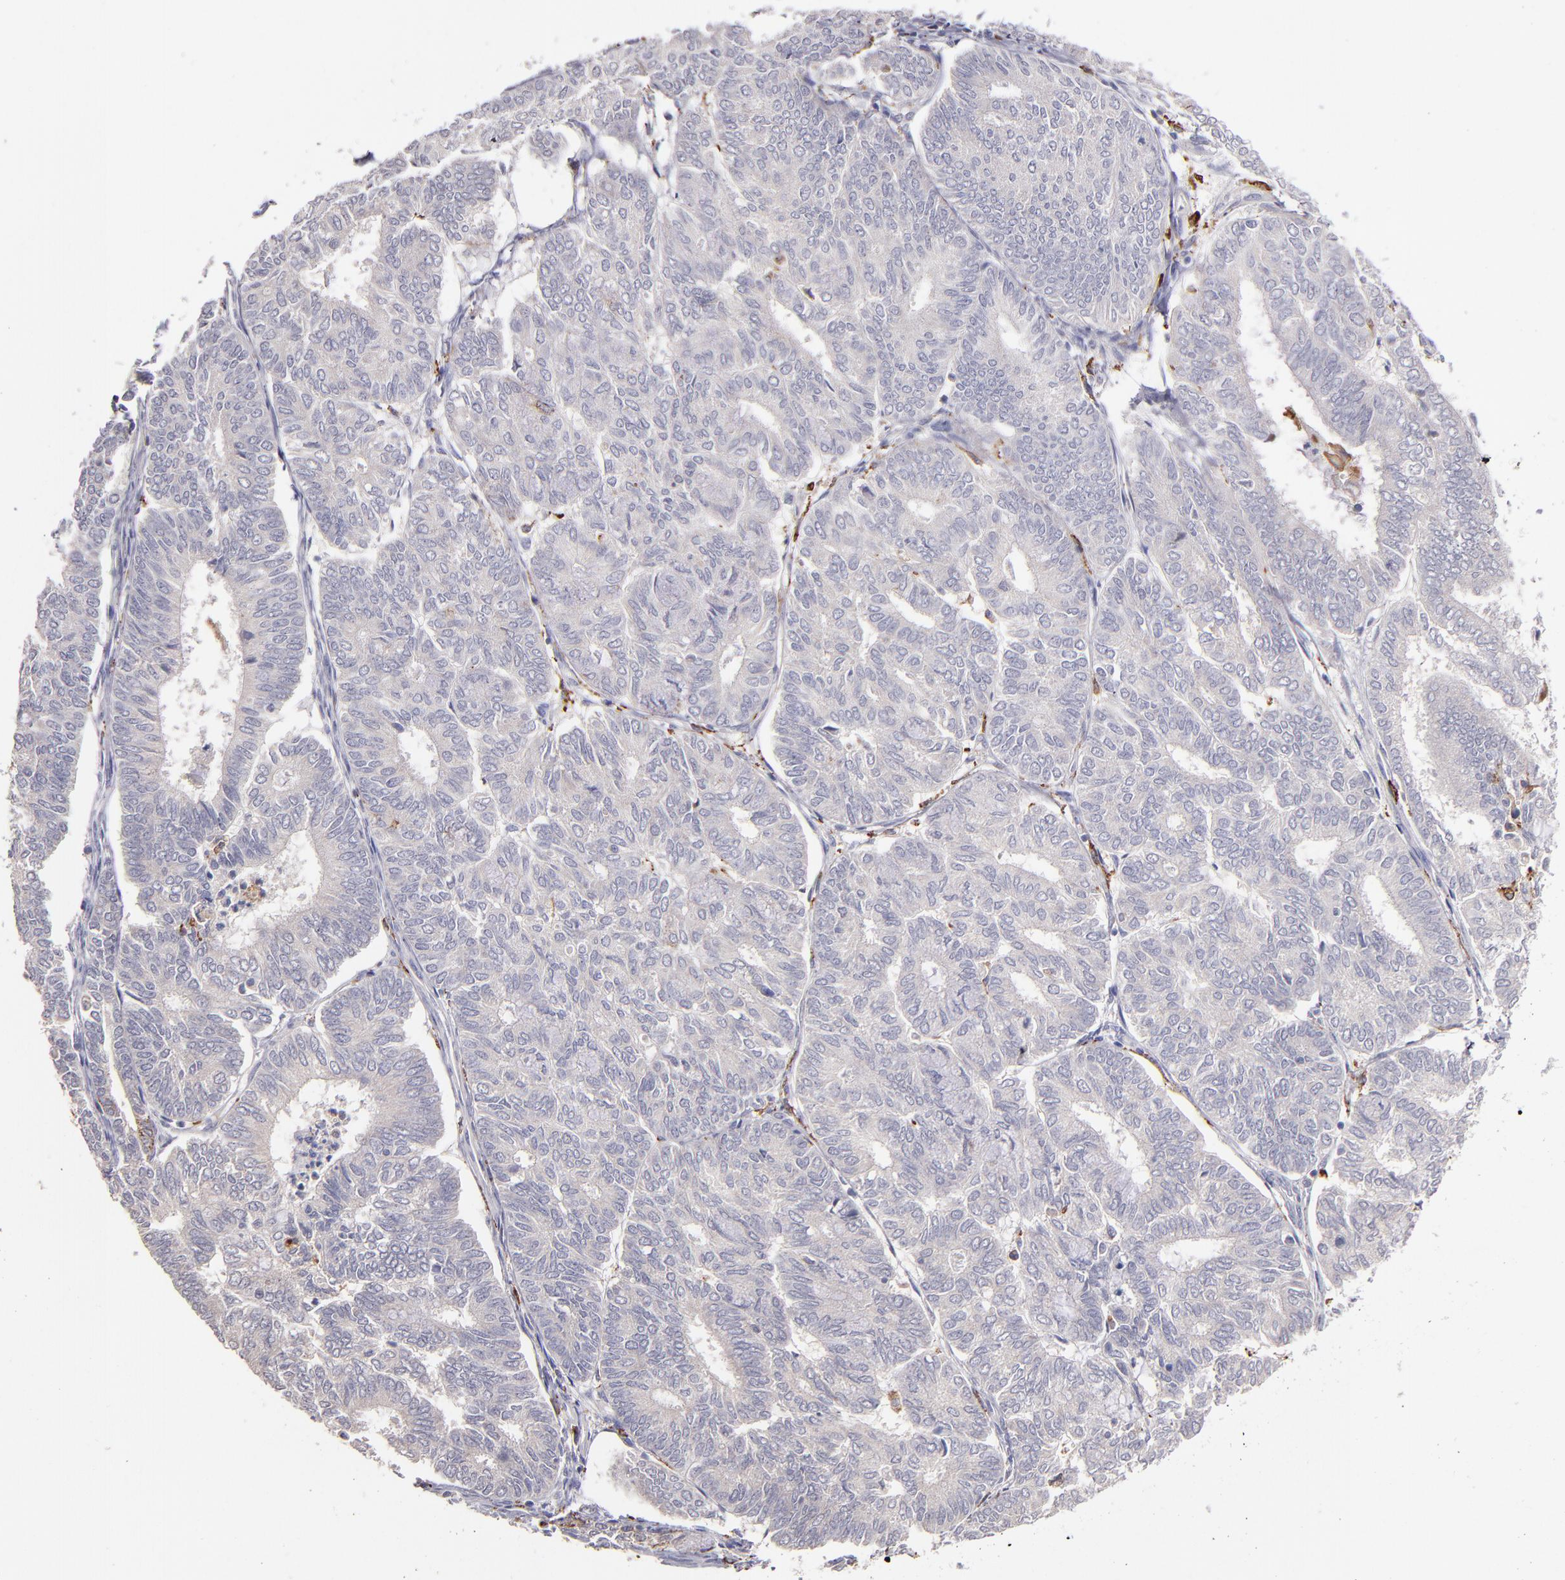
{"staining": {"intensity": "negative", "quantity": "none", "location": "none"}, "tissue": "endometrial cancer", "cell_type": "Tumor cells", "image_type": "cancer", "snomed": [{"axis": "morphology", "description": "Adenocarcinoma, NOS"}, {"axis": "topography", "description": "Endometrium"}], "caption": "This is a photomicrograph of IHC staining of adenocarcinoma (endometrial), which shows no staining in tumor cells.", "gene": "GLDC", "patient": {"sex": "female", "age": 59}}